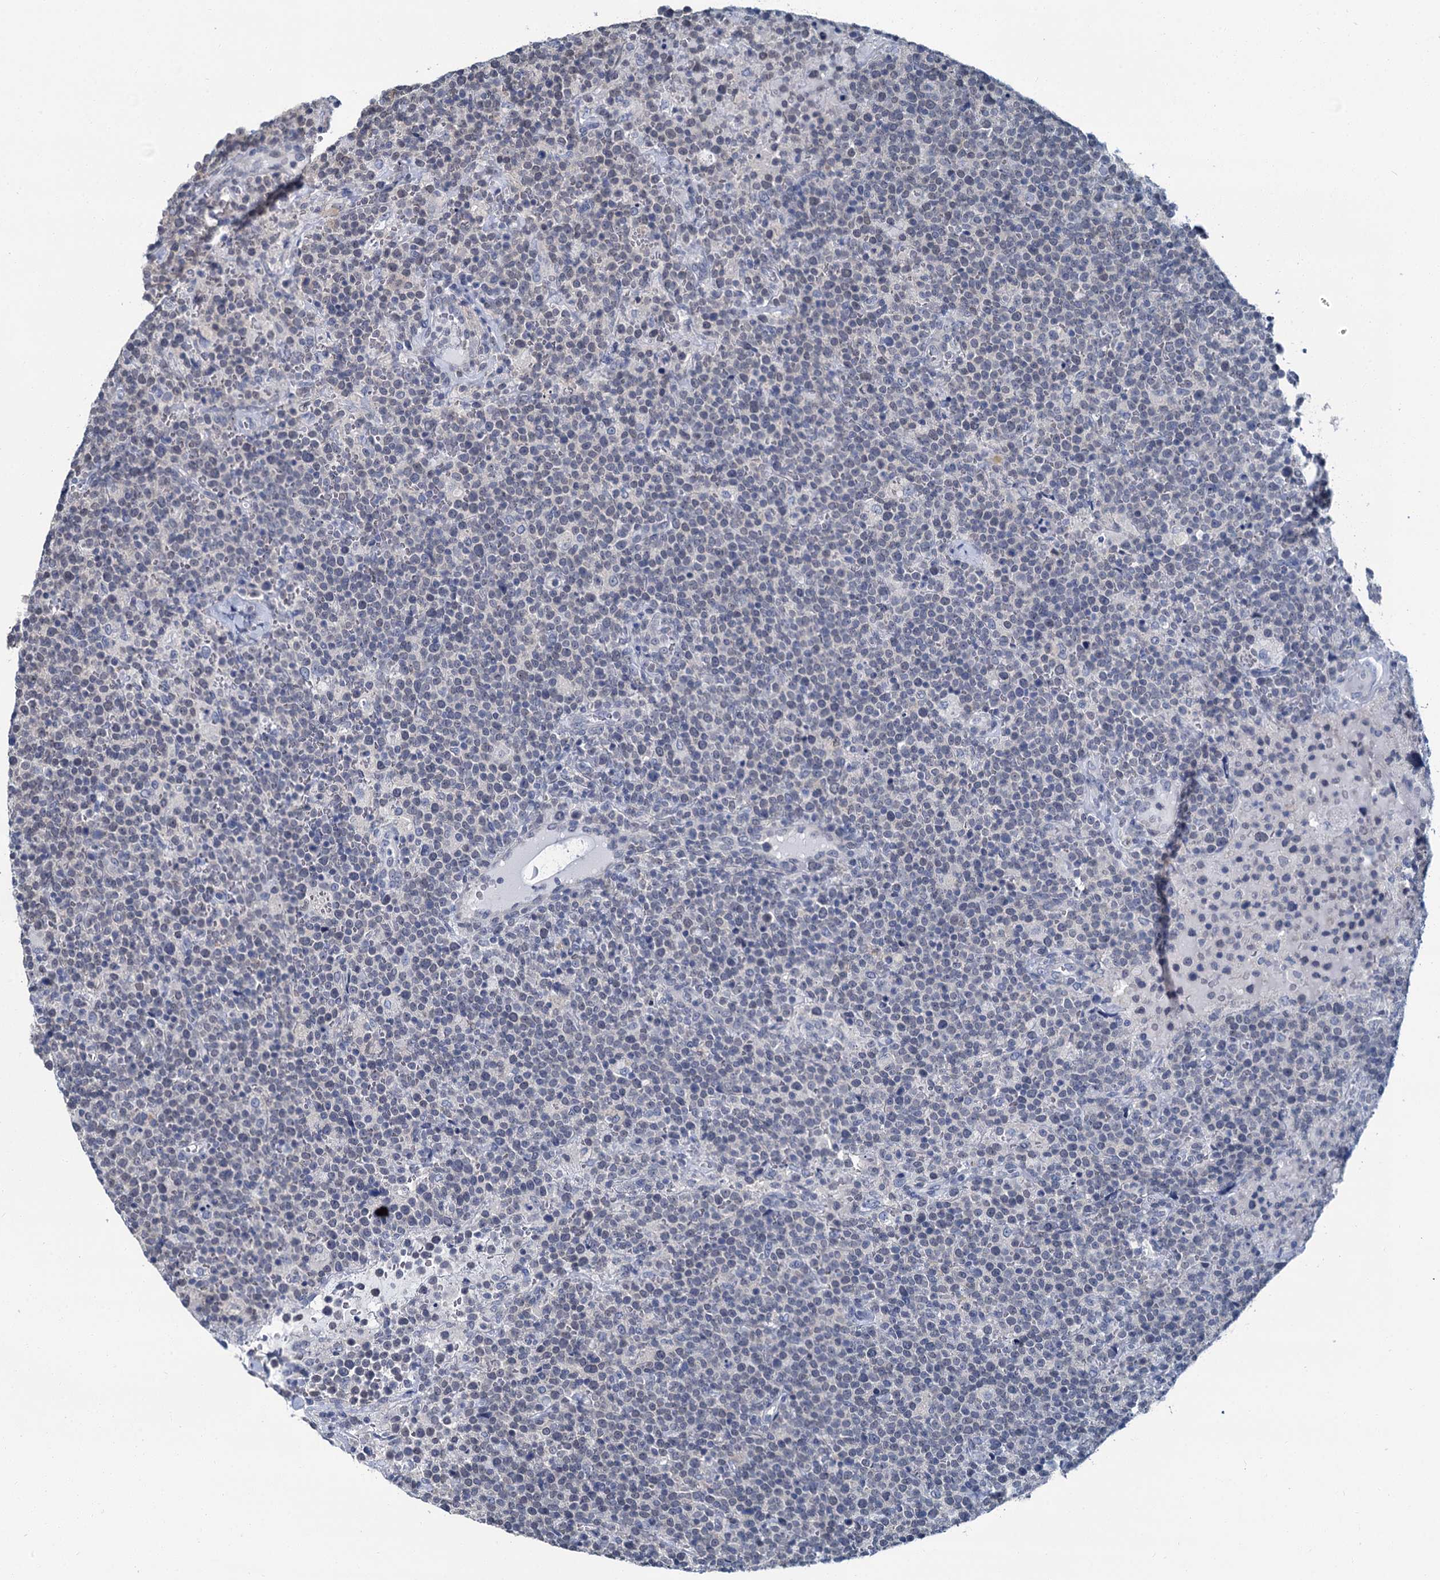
{"staining": {"intensity": "negative", "quantity": "none", "location": "none"}, "tissue": "lymphoma", "cell_type": "Tumor cells", "image_type": "cancer", "snomed": [{"axis": "morphology", "description": "Malignant lymphoma, non-Hodgkin's type, High grade"}, {"axis": "topography", "description": "Lymph node"}], "caption": "Human malignant lymphoma, non-Hodgkin's type (high-grade) stained for a protein using immunohistochemistry exhibits no expression in tumor cells.", "gene": "MIOX", "patient": {"sex": "male", "age": 61}}